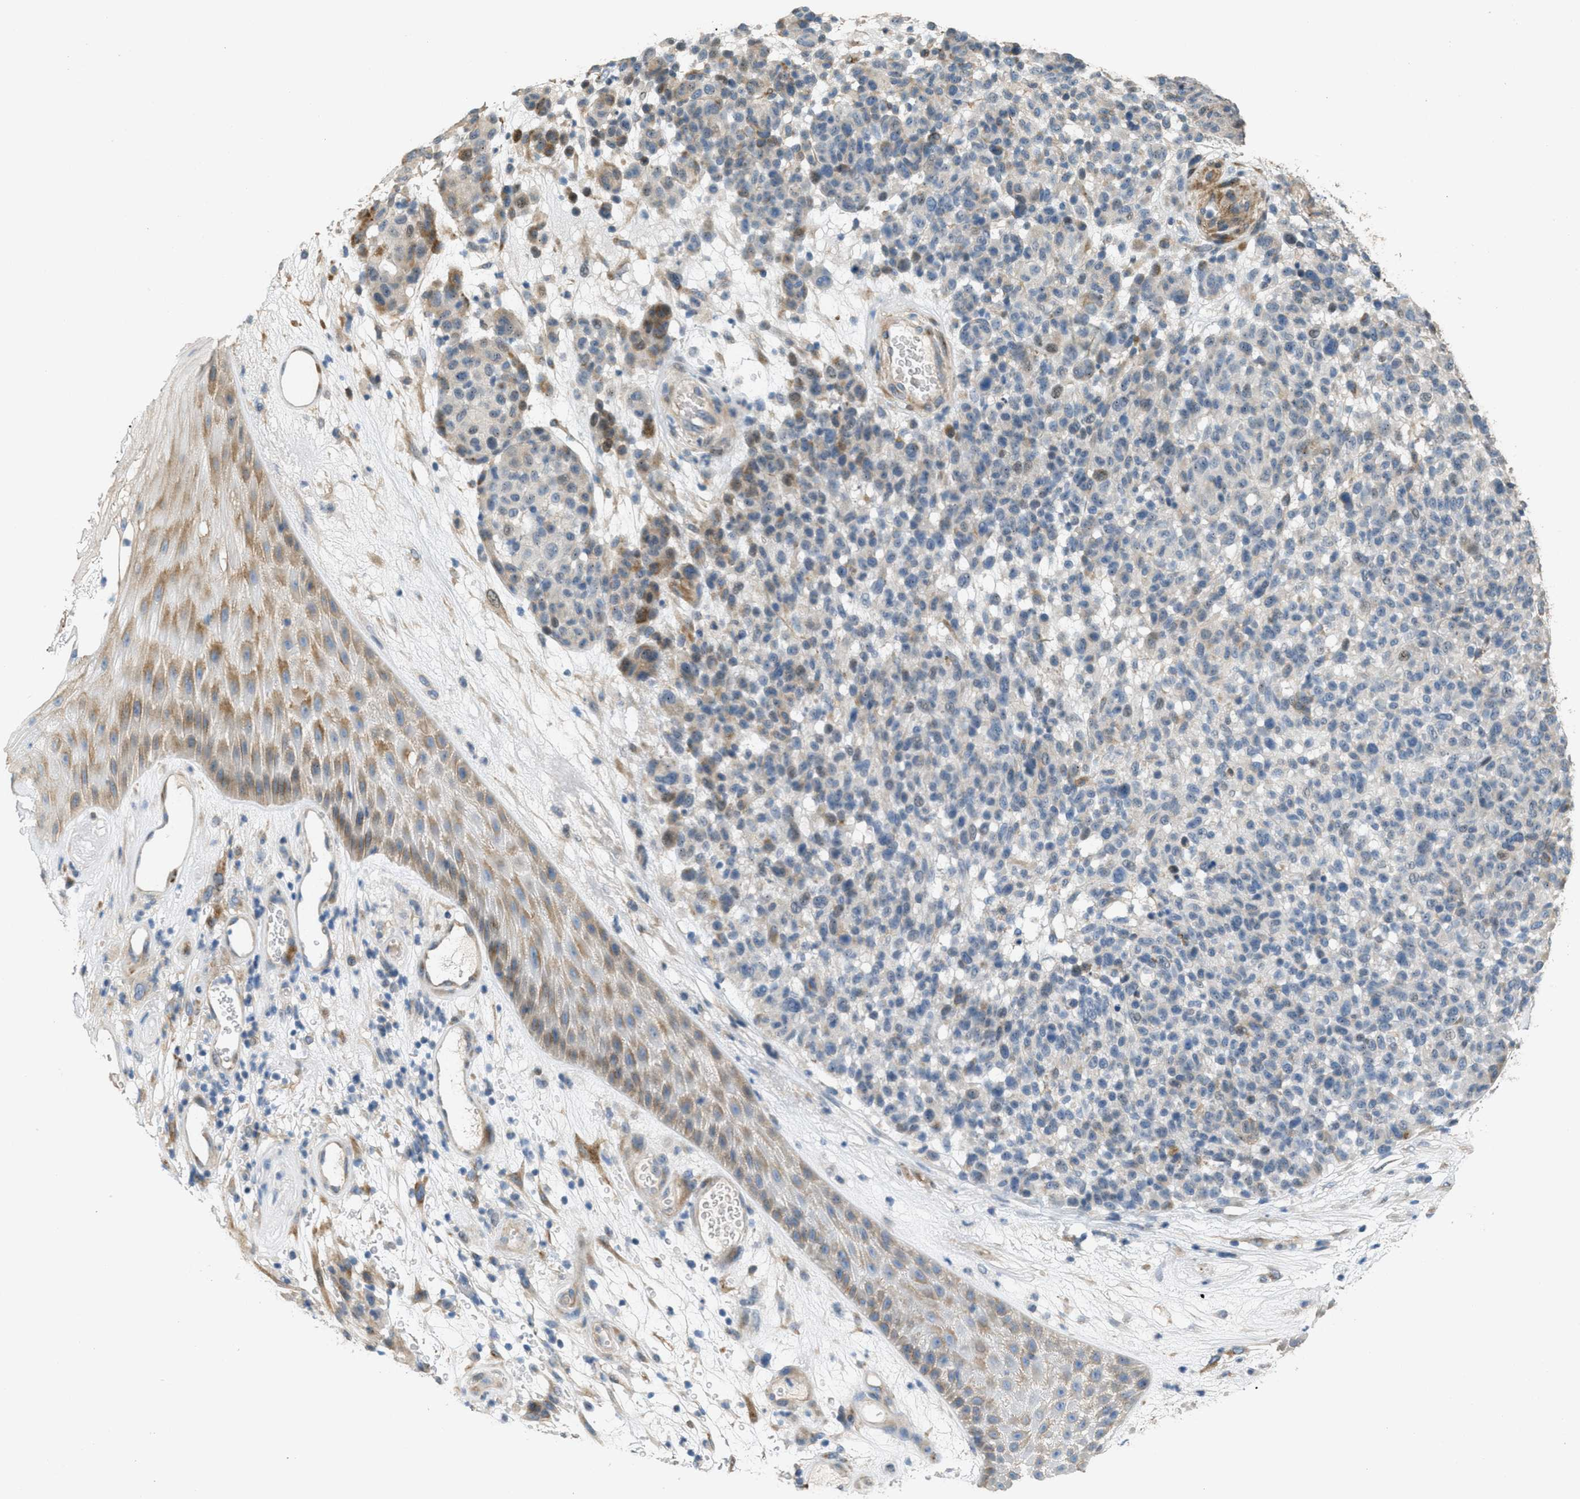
{"staining": {"intensity": "weak", "quantity": "<25%", "location": "cytoplasmic/membranous"}, "tissue": "melanoma", "cell_type": "Tumor cells", "image_type": "cancer", "snomed": [{"axis": "morphology", "description": "Malignant melanoma, NOS"}, {"axis": "topography", "description": "Skin"}], "caption": "The micrograph shows no staining of tumor cells in melanoma.", "gene": "ADCY5", "patient": {"sex": "male", "age": 59}}